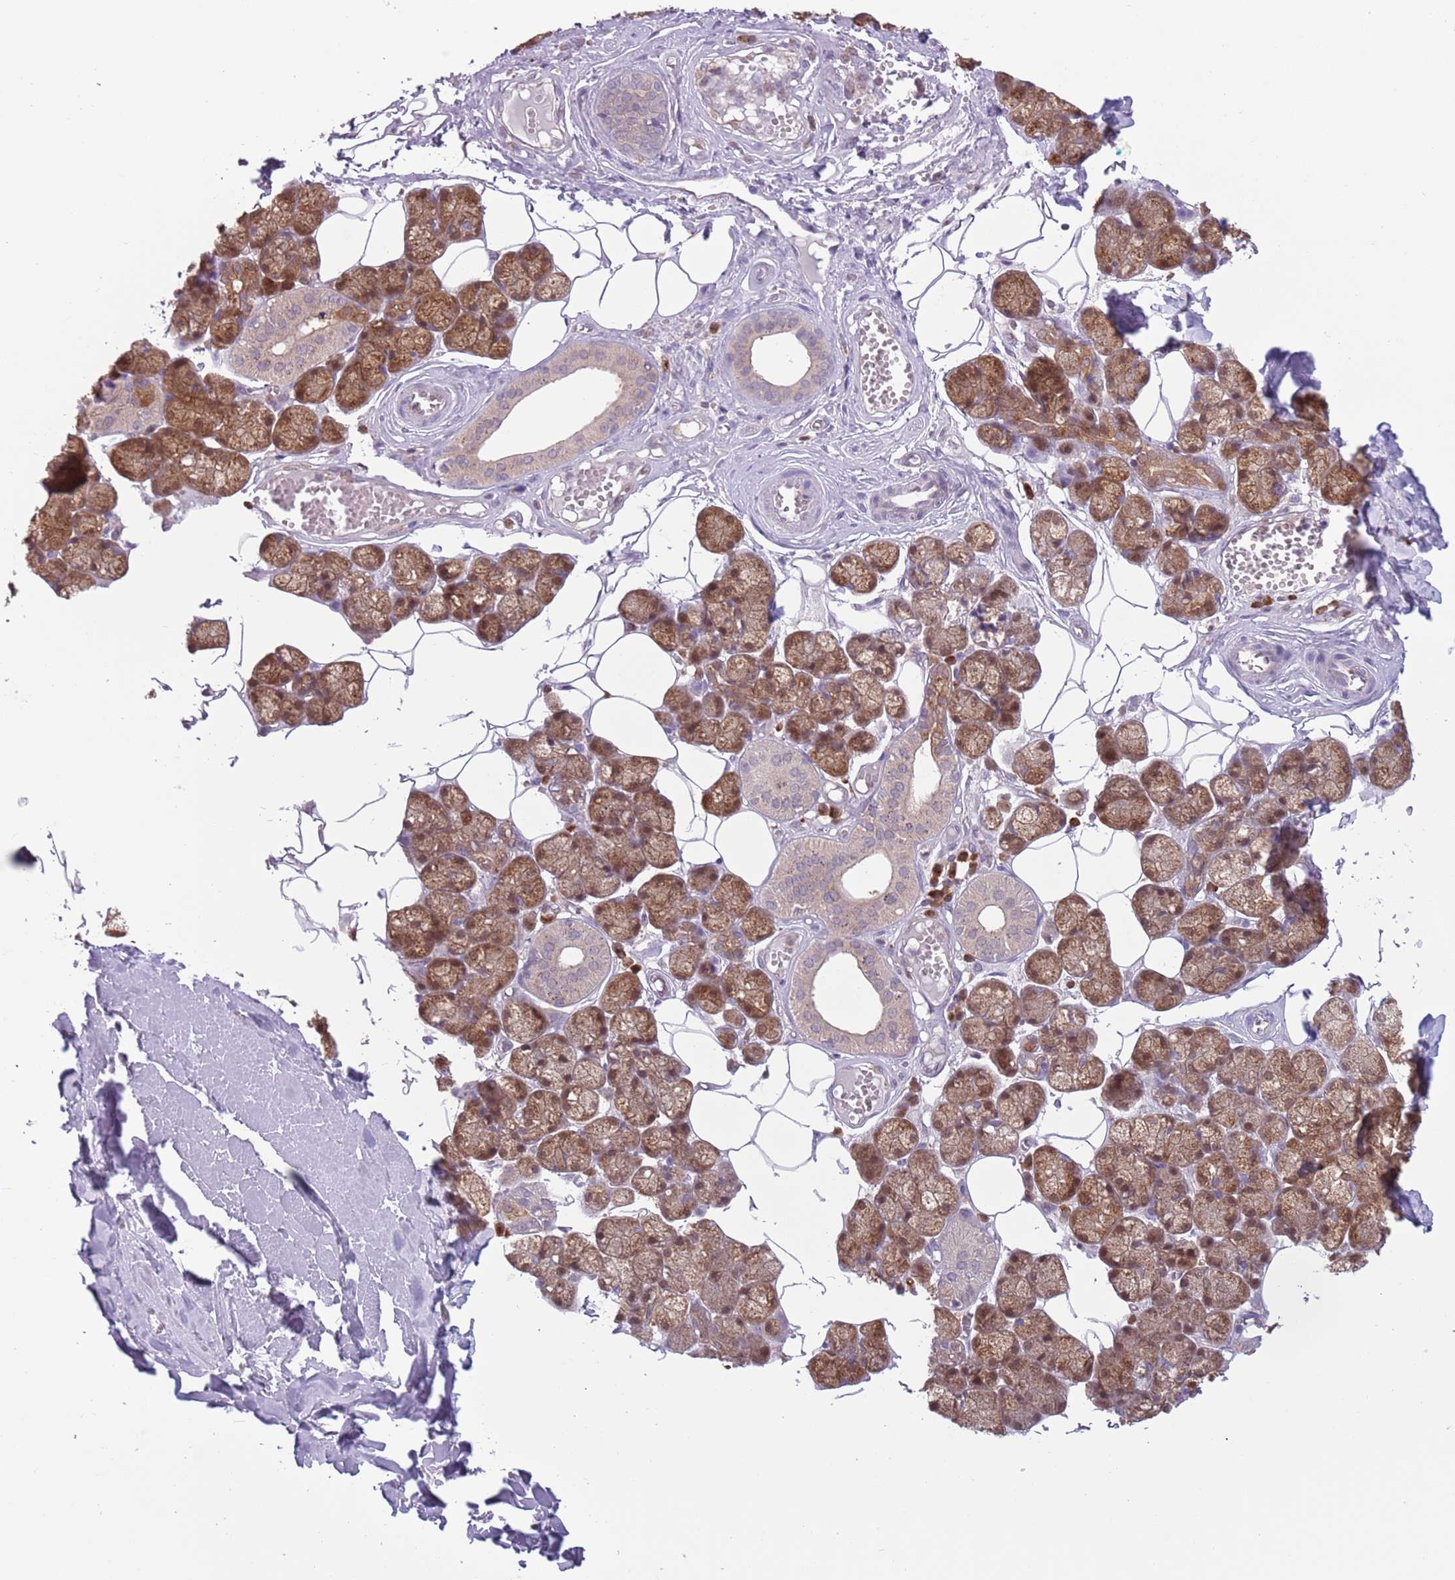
{"staining": {"intensity": "strong", "quantity": ">75%", "location": "cytoplasmic/membranous"}, "tissue": "salivary gland", "cell_type": "Glandular cells", "image_type": "normal", "snomed": [{"axis": "morphology", "description": "Normal tissue, NOS"}, {"axis": "topography", "description": "Salivary gland"}], "caption": "Protein positivity by immunohistochemistry (IHC) reveals strong cytoplasmic/membranous staining in approximately >75% of glandular cells in normal salivary gland.", "gene": "COPE", "patient": {"sex": "male", "age": 62}}